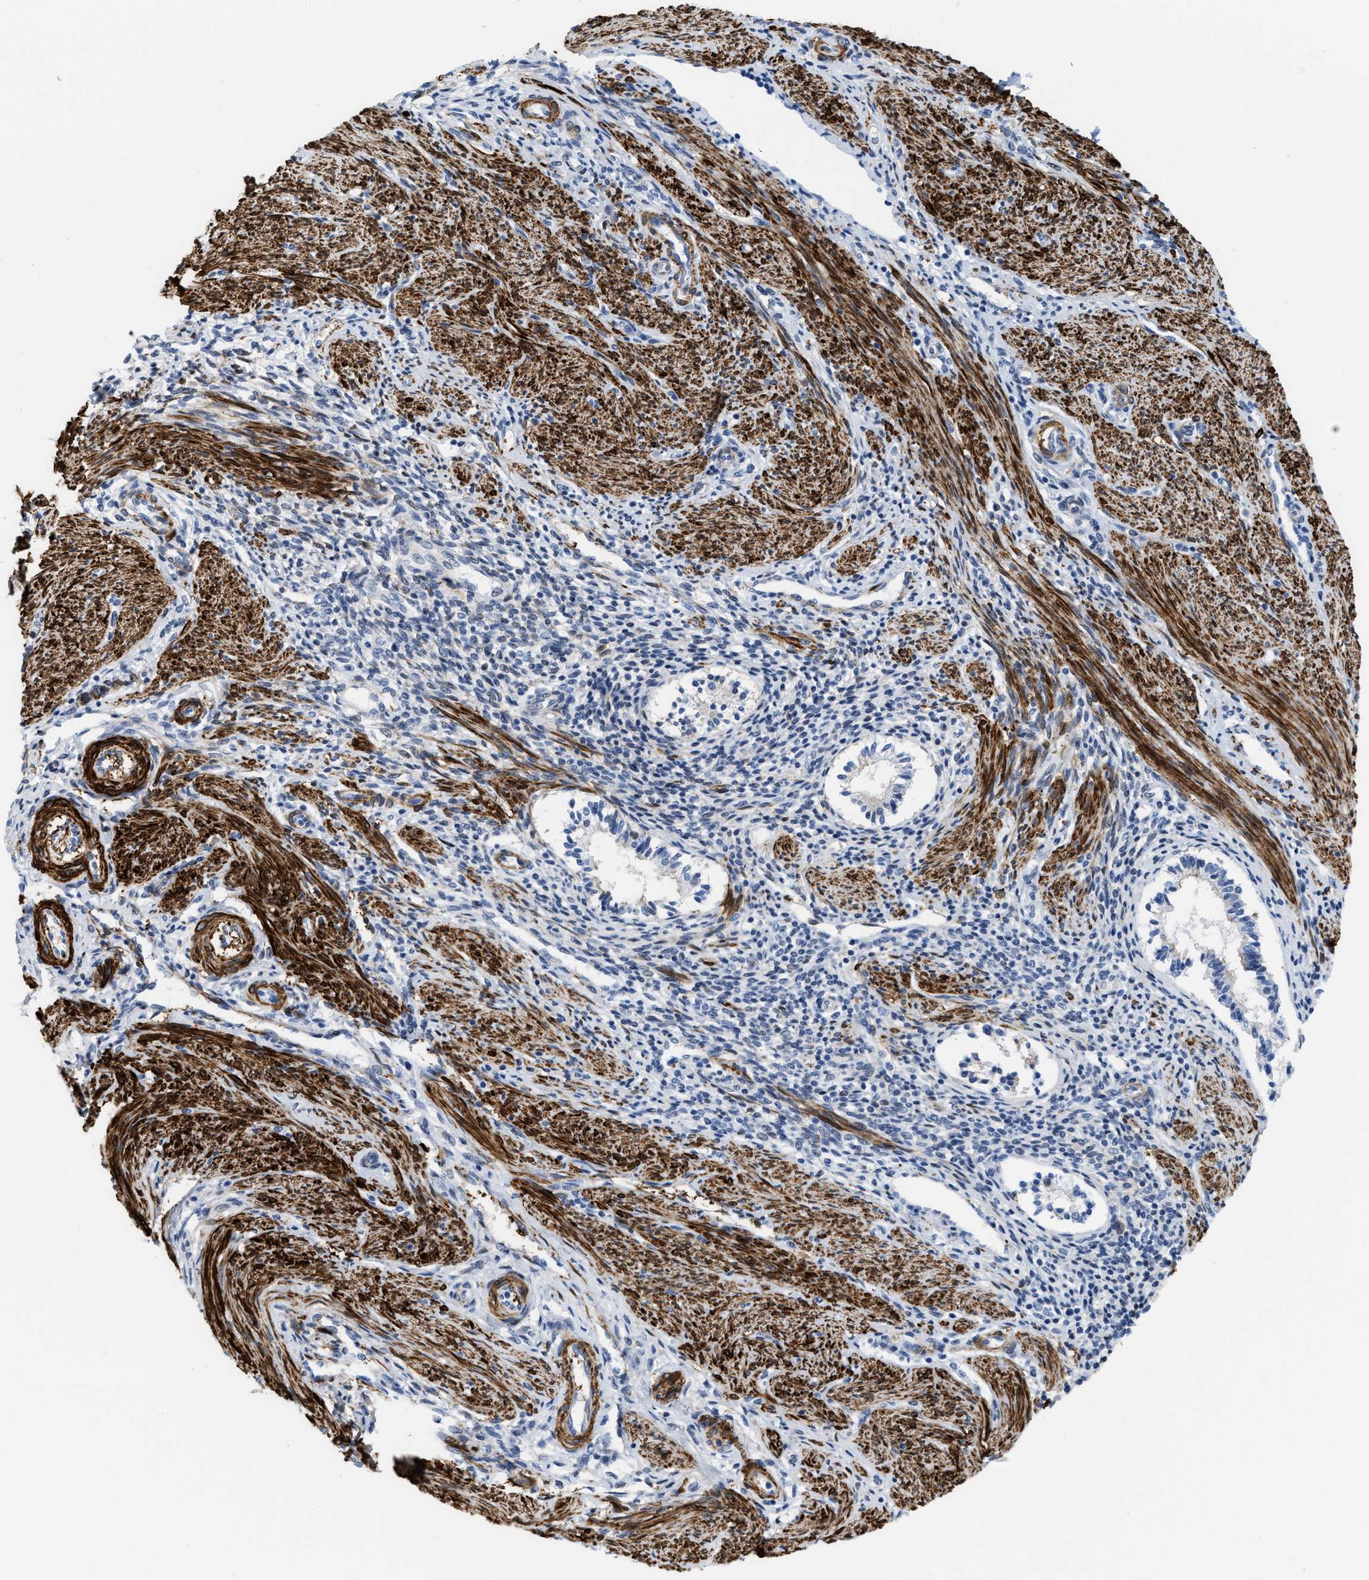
{"staining": {"intensity": "negative", "quantity": "none", "location": "none"}, "tissue": "endometrium", "cell_type": "Cells in endometrial stroma", "image_type": "normal", "snomed": [{"axis": "morphology", "description": "Normal tissue, NOS"}, {"axis": "topography", "description": "Endometrium"}], "caption": "IHC histopathology image of unremarkable endometrium: human endometrium stained with DAB displays no significant protein staining in cells in endometrial stroma. (DAB (3,3'-diaminobenzidine) immunohistochemistry (IHC) visualized using brightfield microscopy, high magnification).", "gene": "TAGLN", "patient": {"sex": "female", "age": 42}}